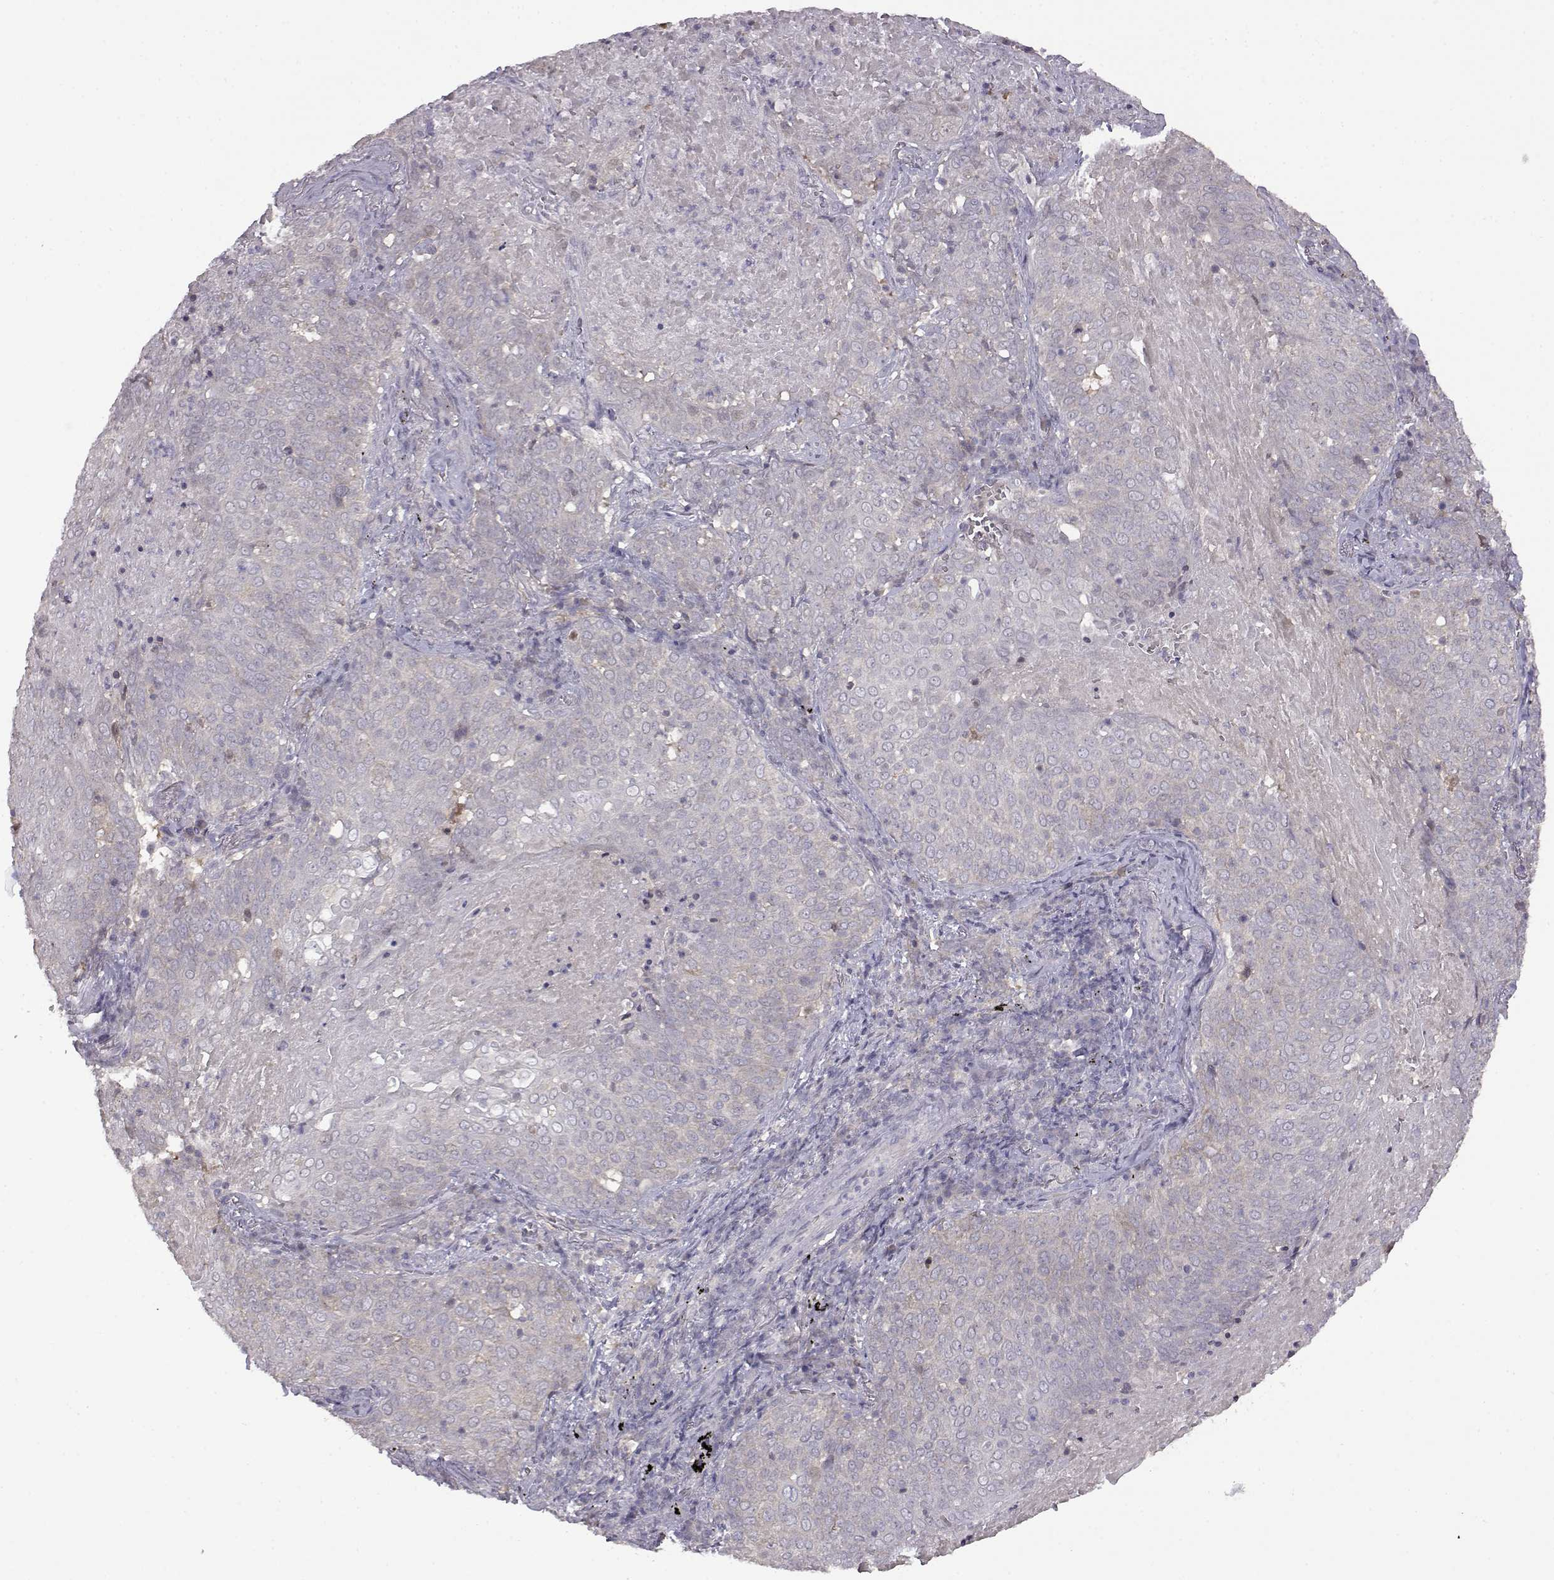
{"staining": {"intensity": "negative", "quantity": "none", "location": "none"}, "tissue": "lung cancer", "cell_type": "Tumor cells", "image_type": "cancer", "snomed": [{"axis": "morphology", "description": "Squamous cell carcinoma, NOS"}, {"axis": "topography", "description": "Lung"}], "caption": "High magnification brightfield microscopy of lung cancer (squamous cell carcinoma) stained with DAB (3,3'-diaminobenzidine) (brown) and counterstained with hematoxylin (blue): tumor cells show no significant expression.", "gene": "VGF", "patient": {"sex": "male", "age": 82}}